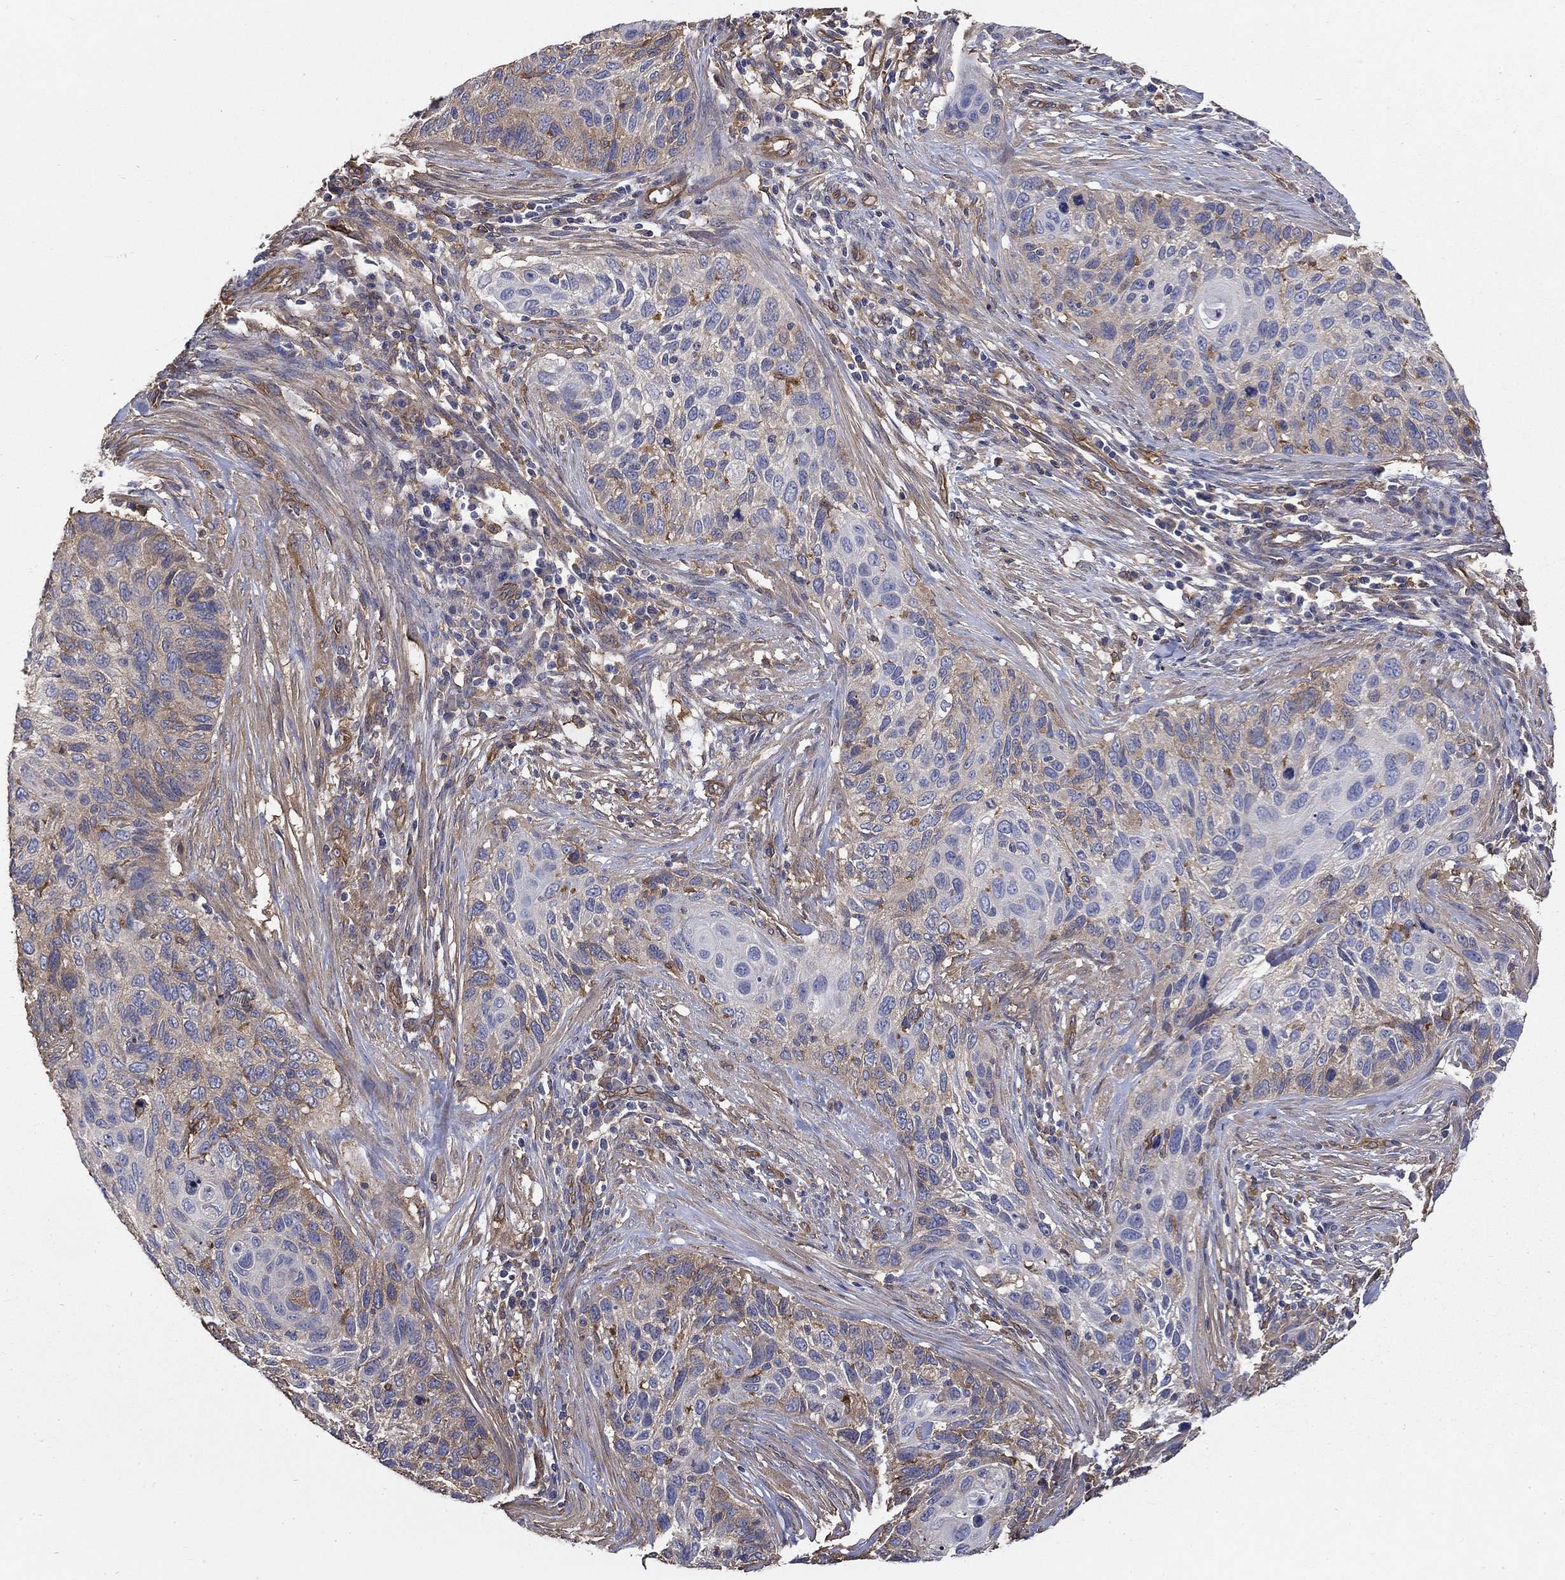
{"staining": {"intensity": "weak", "quantity": "25%-75%", "location": "cytoplasmic/membranous"}, "tissue": "cervical cancer", "cell_type": "Tumor cells", "image_type": "cancer", "snomed": [{"axis": "morphology", "description": "Squamous cell carcinoma, NOS"}, {"axis": "topography", "description": "Cervix"}], "caption": "IHC of cervical cancer (squamous cell carcinoma) demonstrates low levels of weak cytoplasmic/membranous positivity in about 25%-75% of tumor cells.", "gene": "DPYSL2", "patient": {"sex": "female", "age": 70}}